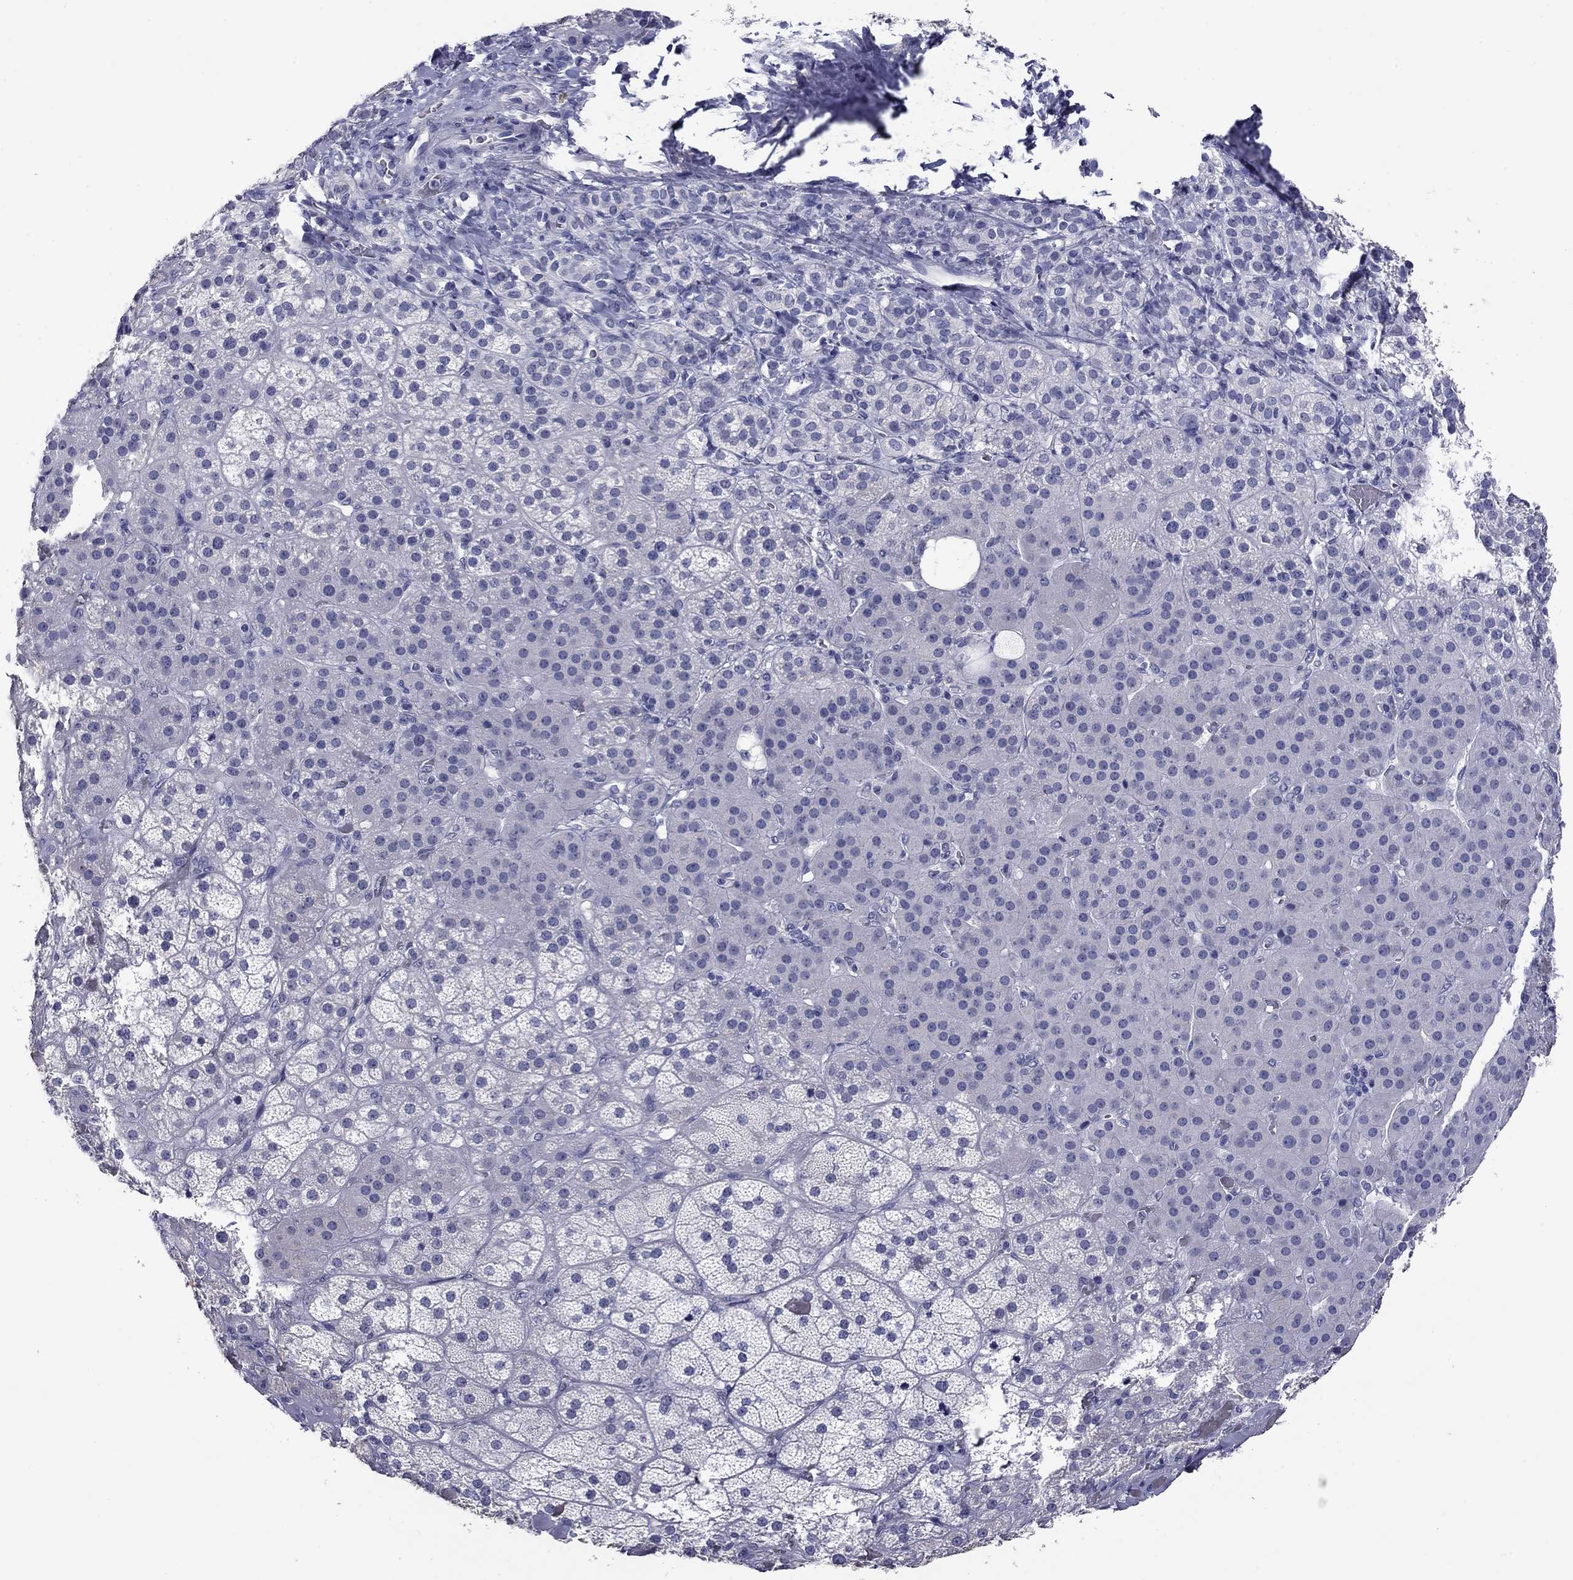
{"staining": {"intensity": "negative", "quantity": "none", "location": "none"}, "tissue": "adrenal gland", "cell_type": "Glandular cells", "image_type": "normal", "snomed": [{"axis": "morphology", "description": "Normal tissue, NOS"}, {"axis": "topography", "description": "Adrenal gland"}], "caption": "Image shows no significant protein expression in glandular cells of unremarkable adrenal gland.", "gene": "HAO1", "patient": {"sex": "male", "age": 57}}